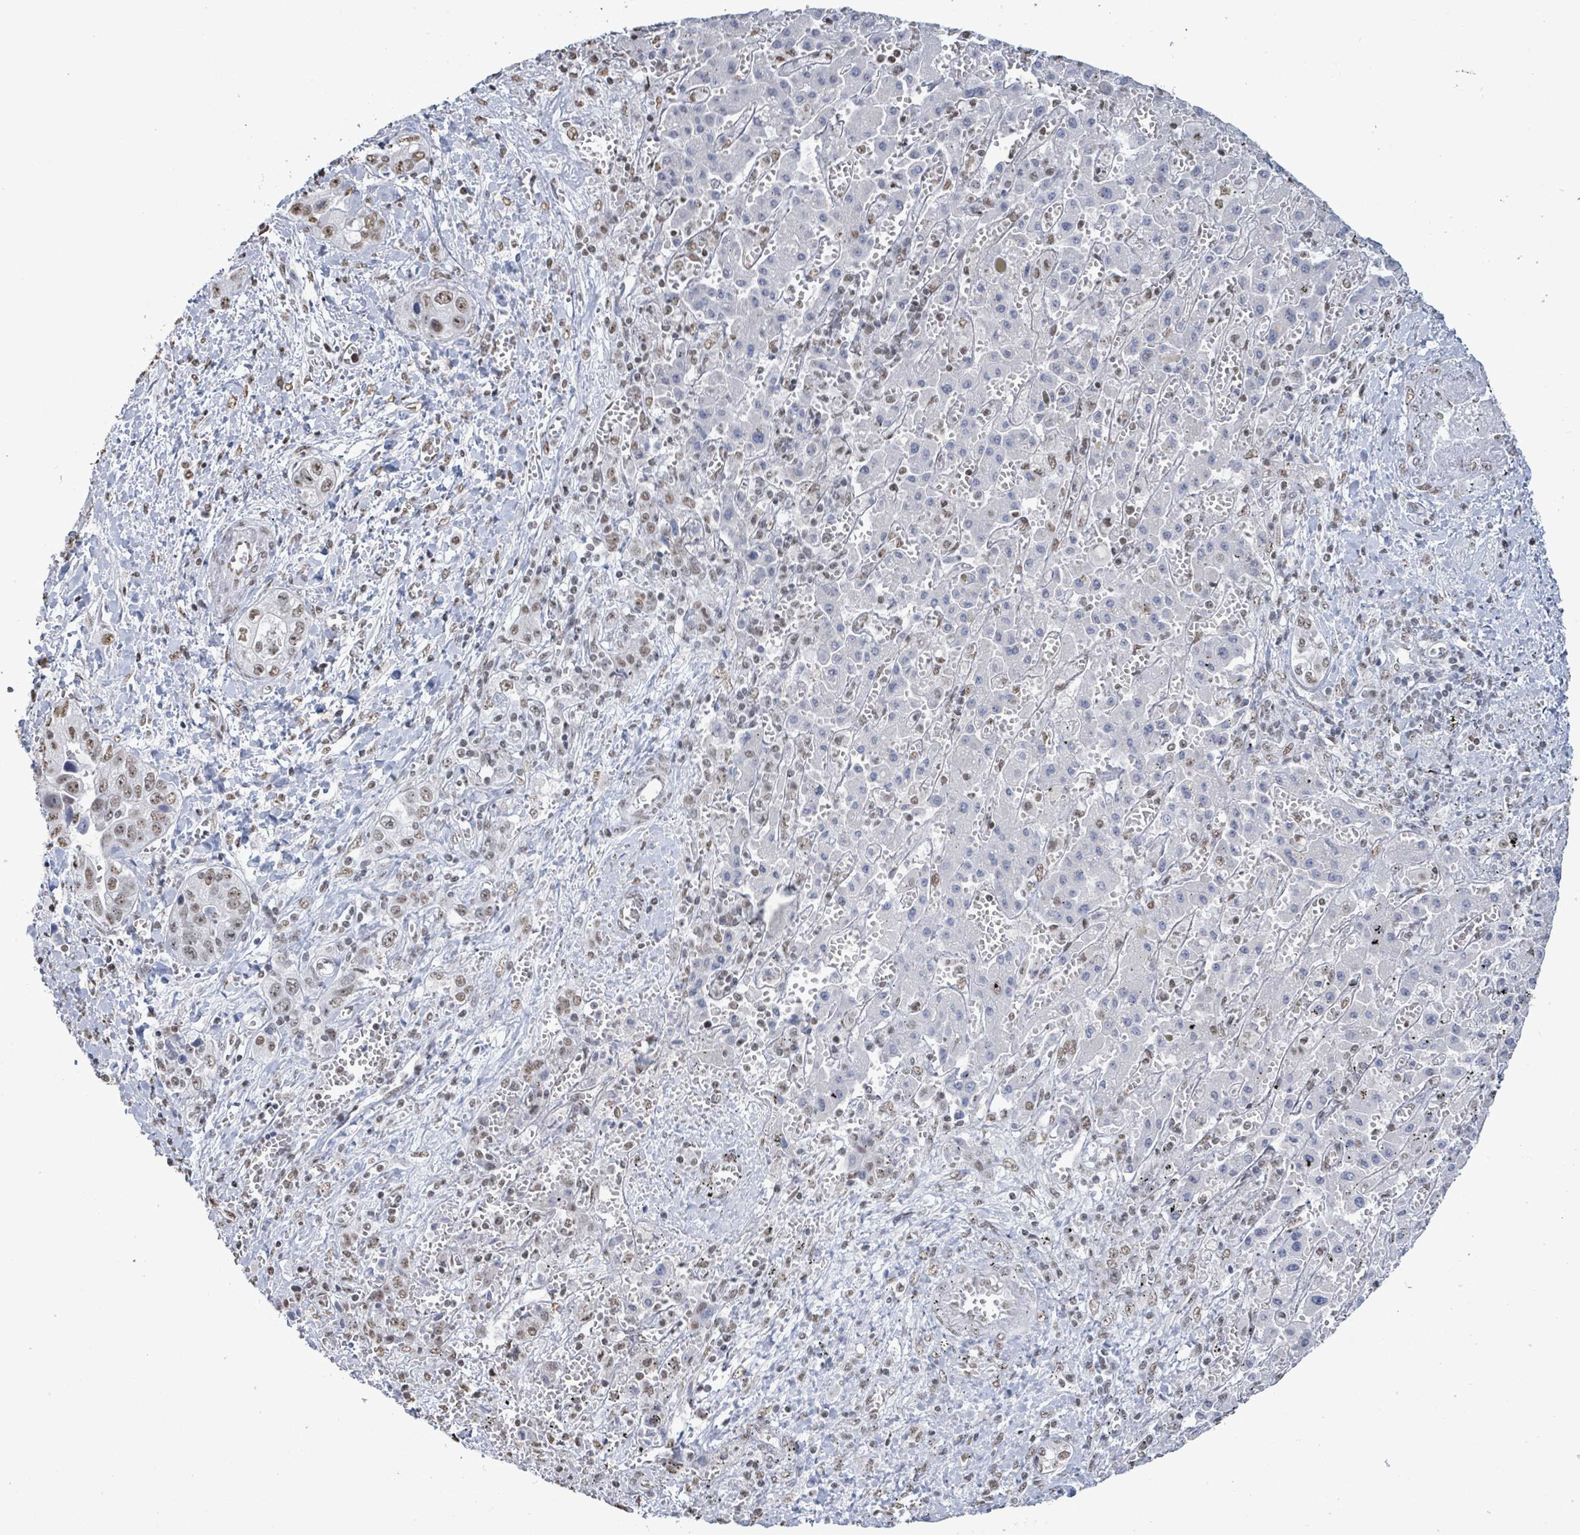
{"staining": {"intensity": "weak", "quantity": "<25%", "location": "nuclear"}, "tissue": "liver cancer", "cell_type": "Tumor cells", "image_type": "cancer", "snomed": [{"axis": "morphology", "description": "Cholangiocarcinoma"}, {"axis": "topography", "description": "Liver"}], "caption": "Micrograph shows no protein positivity in tumor cells of liver cholangiocarcinoma tissue. (Brightfield microscopy of DAB (3,3'-diaminobenzidine) immunohistochemistry at high magnification).", "gene": "SAMD14", "patient": {"sex": "female", "age": 52}}